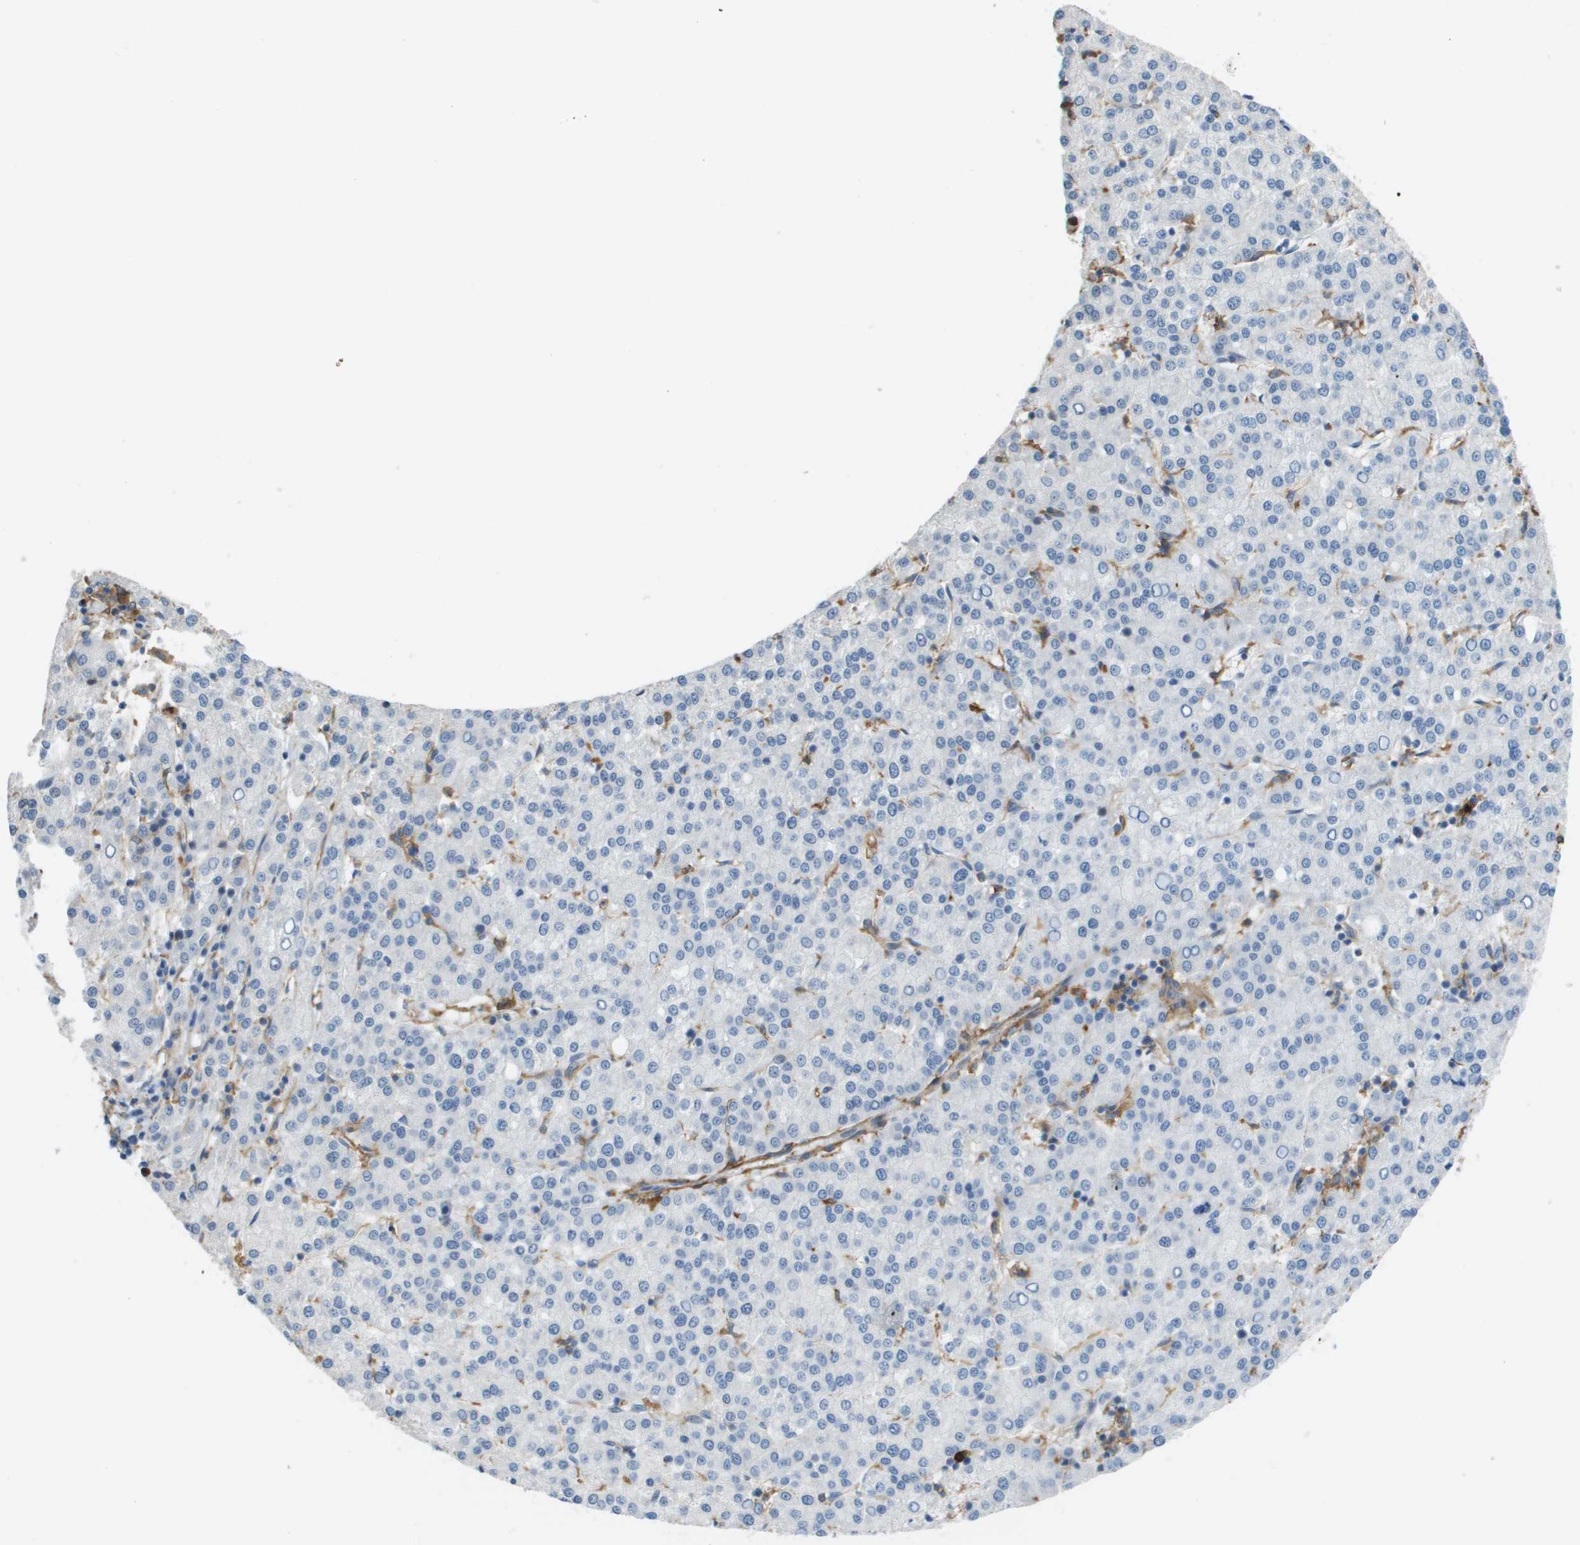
{"staining": {"intensity": "negative", "quantity": "none", "location": "none"}, "tissue": "liver cancer", "cell_type": "Tumor cells", "image_type": "cancer", "snomed": [{"axis": "morphology", "description": "Carcinoma, Hepatocellular, NOS"}, {"axis": "topography", "description": "Liver"}], "caption": "Photomicrograph shows no significant protein staining in tumor cells of liver cancer.", "gene": "ZBTB43", "patient": {"sex": "female", "age": 58}}